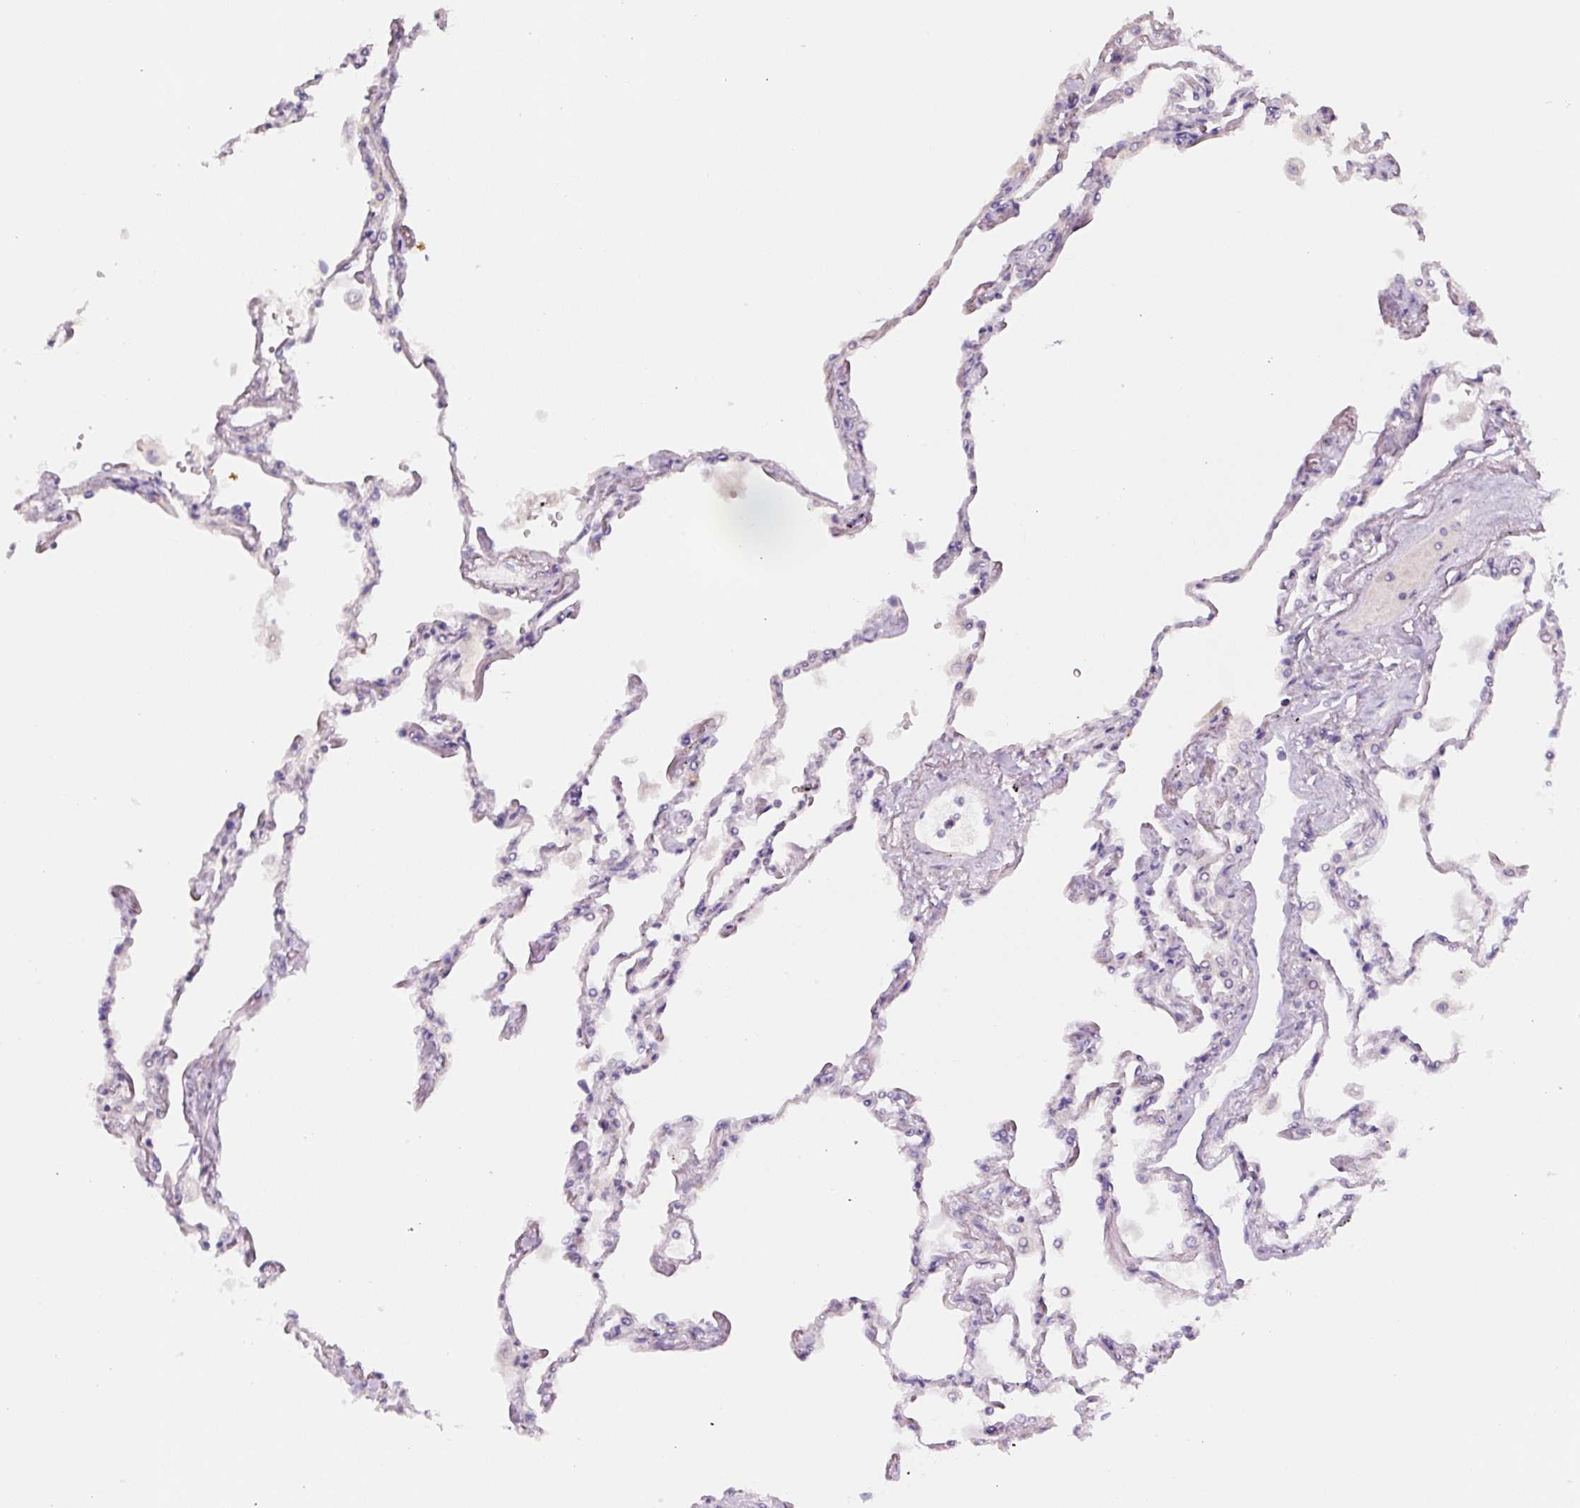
{"staining": {"intensity": "weak", "quantity": "<25%", "location": "cytoplasmic/membranous"}, "tissue": "lung", "cell_type": "Alveolar cells", "image_type": "normal", "snomed": [{"axis": "morphology", "description": "Normal tissue, NOS"}, {"axis": "topography", "description": "Lung"}], "caption": "The image demonstrates no staining of alveolar cells in benign lung.", "gene": "YIF1B", "patient": {"sex": "female", "age": 67}}